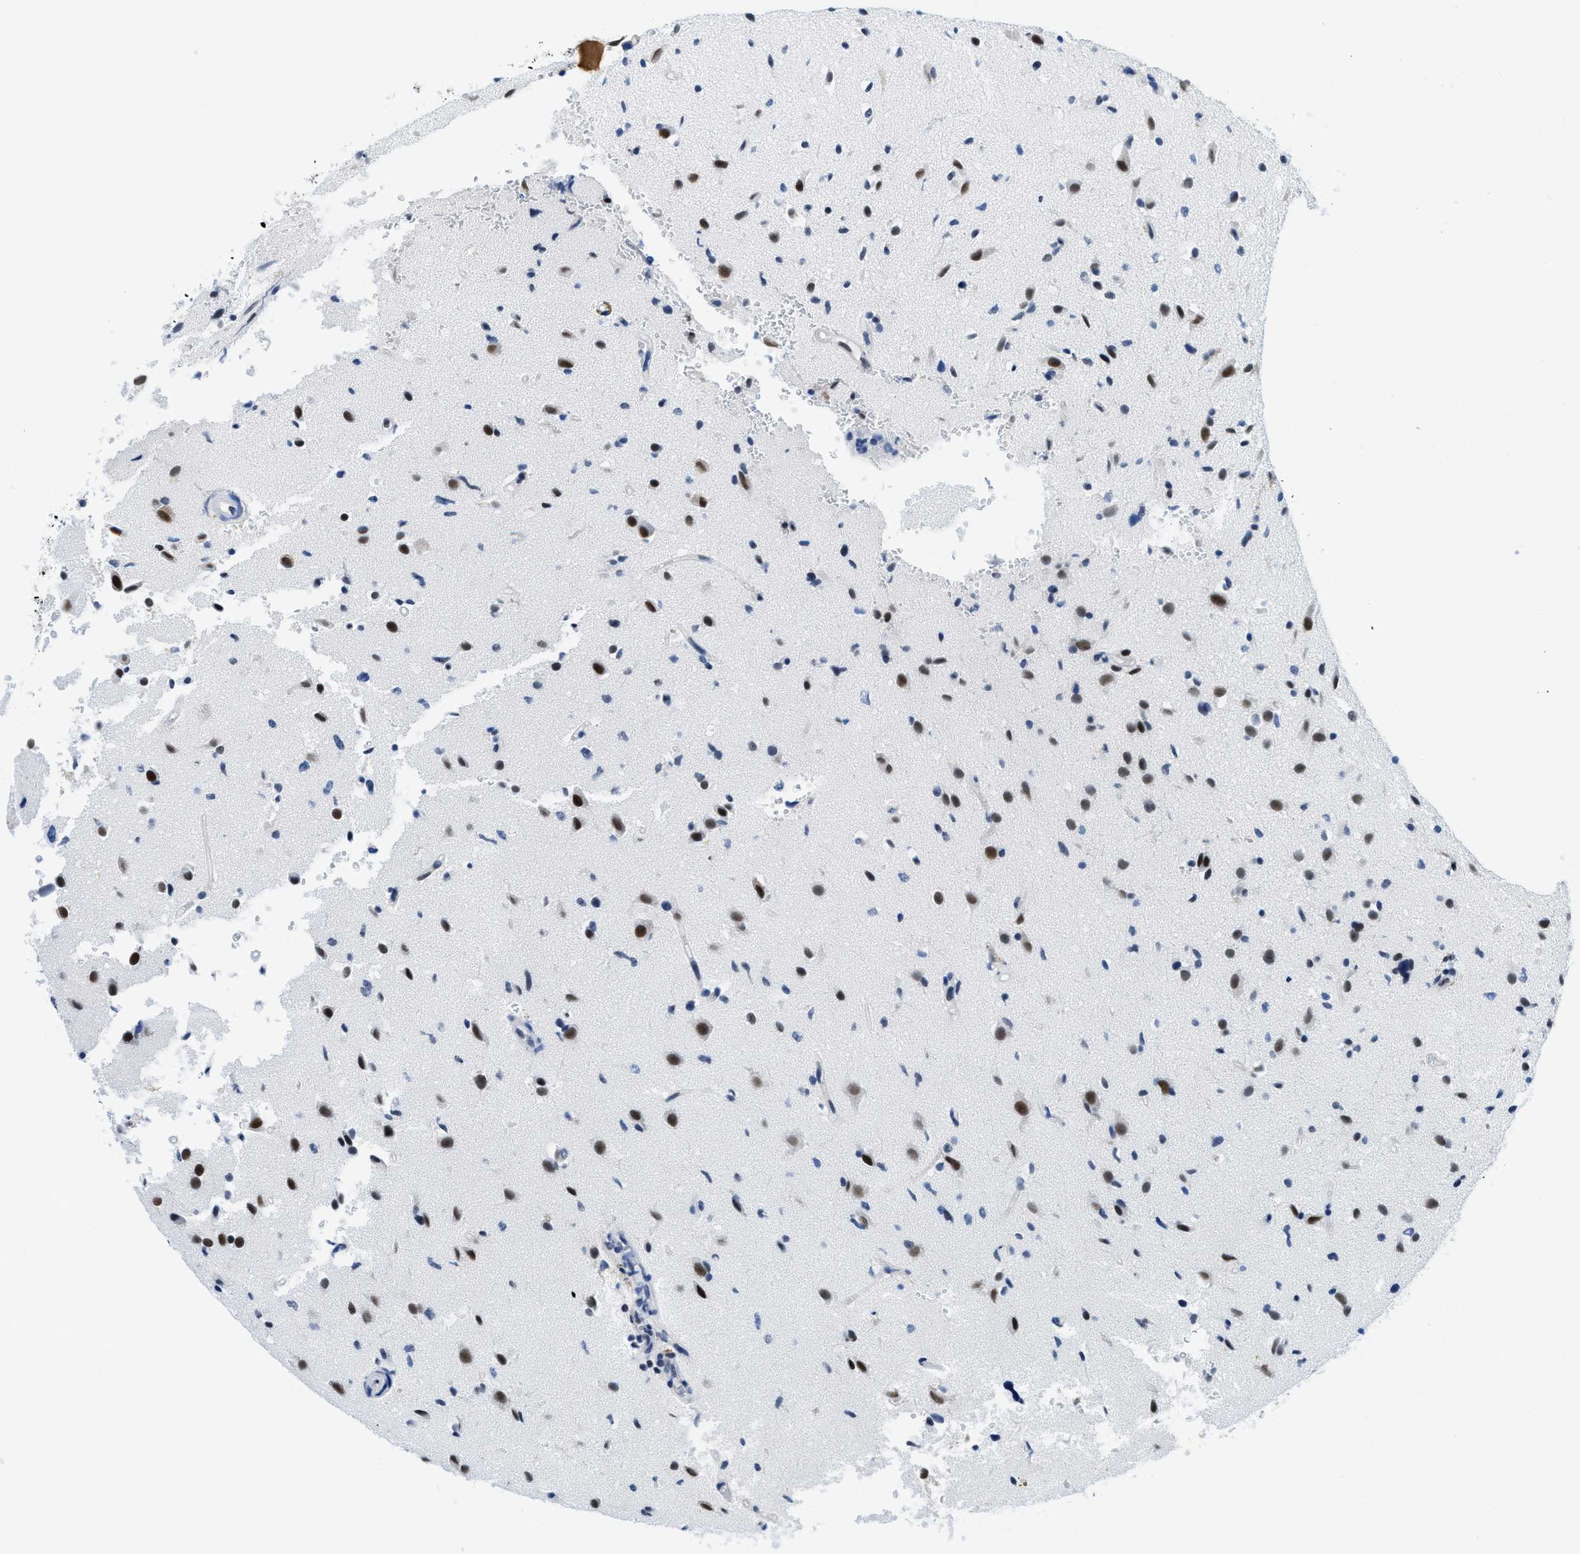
{"staining": {"intensity": "strong", "quantity": "25%-75%", "location": "nuclear"}, "tissue": "glioma", "cell_type": "Tumor cells", "image_type": "cancer", "snomed": [{"axis": "morphology", "description": "Glioma, malignant, High grade"}, {"axis": "topography", "description": "Brain"}], "caption": "DAB immunohistochemical staining of glioma displays strong nuclear protein staining in approximately 25%-75% of tumor cells. (IHC, brightfield microscopy, high magnification).", "gene": "SMARCAD1", "patient": {"sex": "male", "age": 33}}